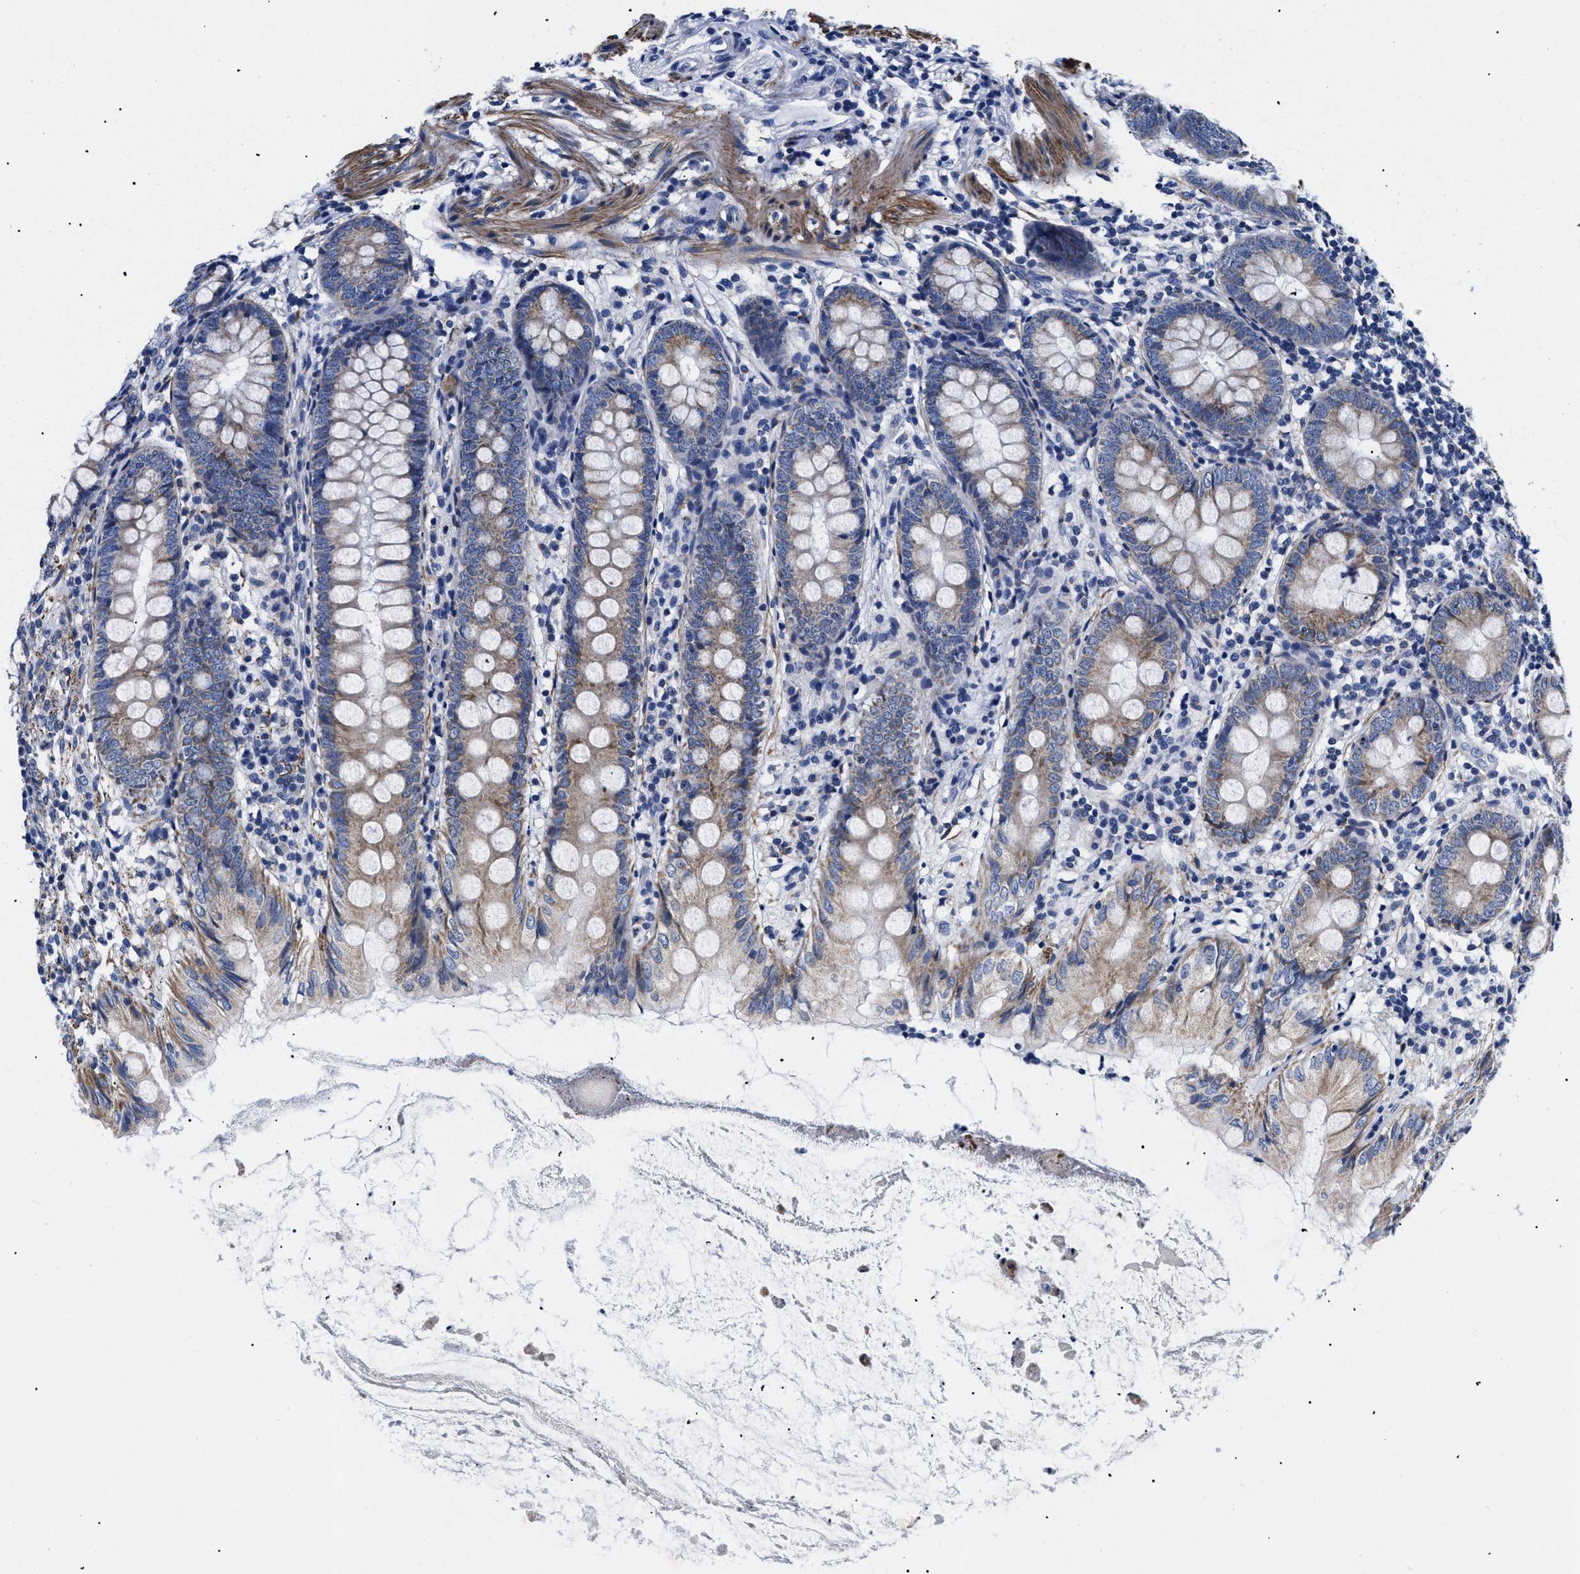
{"staining": {"intensity": "moderate", "quantity": ">75%", "location": "cytoplasmic/membranous"}, "tissue": "appendix", "cell_type": "Glandular cells", "image_type": "normal", "snomed": [{"axis": "morphology", "description": "Normal tissue, NOS"}, {"axis": "topography", "description": "Appendix"}], "caption": "DAB (3,3'-diaminobenzidine) immunohistochemical staining of unremarkable appendix shows moderate cytoplasmic/membranous protein positivity in approximately >75% of glandular cells.", "gene": "GPR149", "patient": {"sex": "female", "age": 77}}